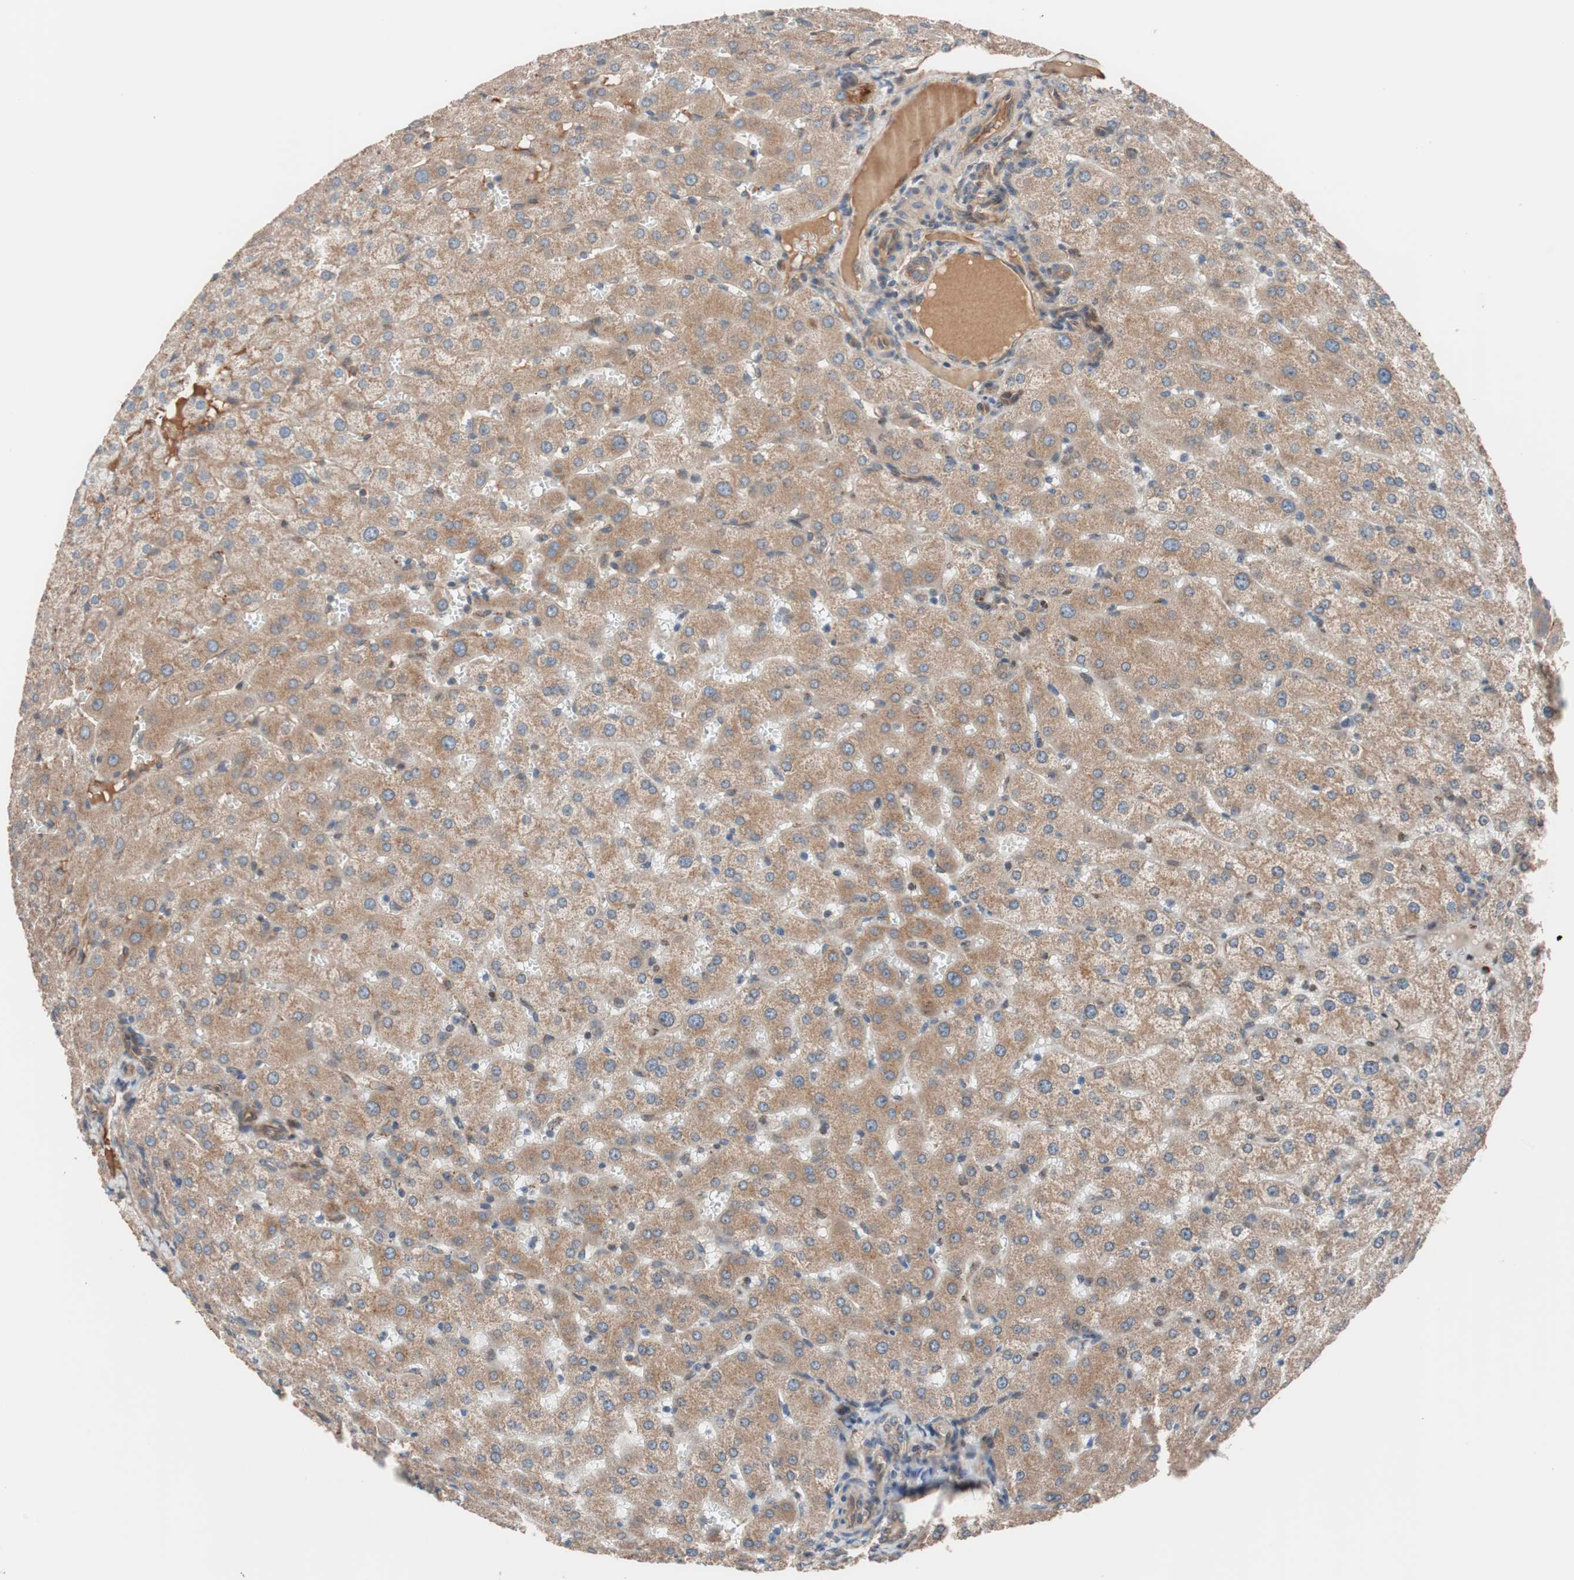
{"staining": {"intensity": "moderate", "quantity": ">75%", "location": "cytoplasmic/membranous"}, "tissue": "liver", "cell_type": "Cholangiocytes", "image_type": "normal", "snomed": [{"axis": "morphology", "description": "Normal tissue, NOS"}, {"axis": "morphology", "description": "Fibrosis, NOS"}, {"axis": "topography", "description": "Liver"}], "caption": "Immunohistochemistry of normal human liver shows medium levels of moderate cytoplasmic/membranous positivity in approximately >75% of cholangiocytes.", "gene": "SDC4", "patient": {"sex": "female", "age": 29}}